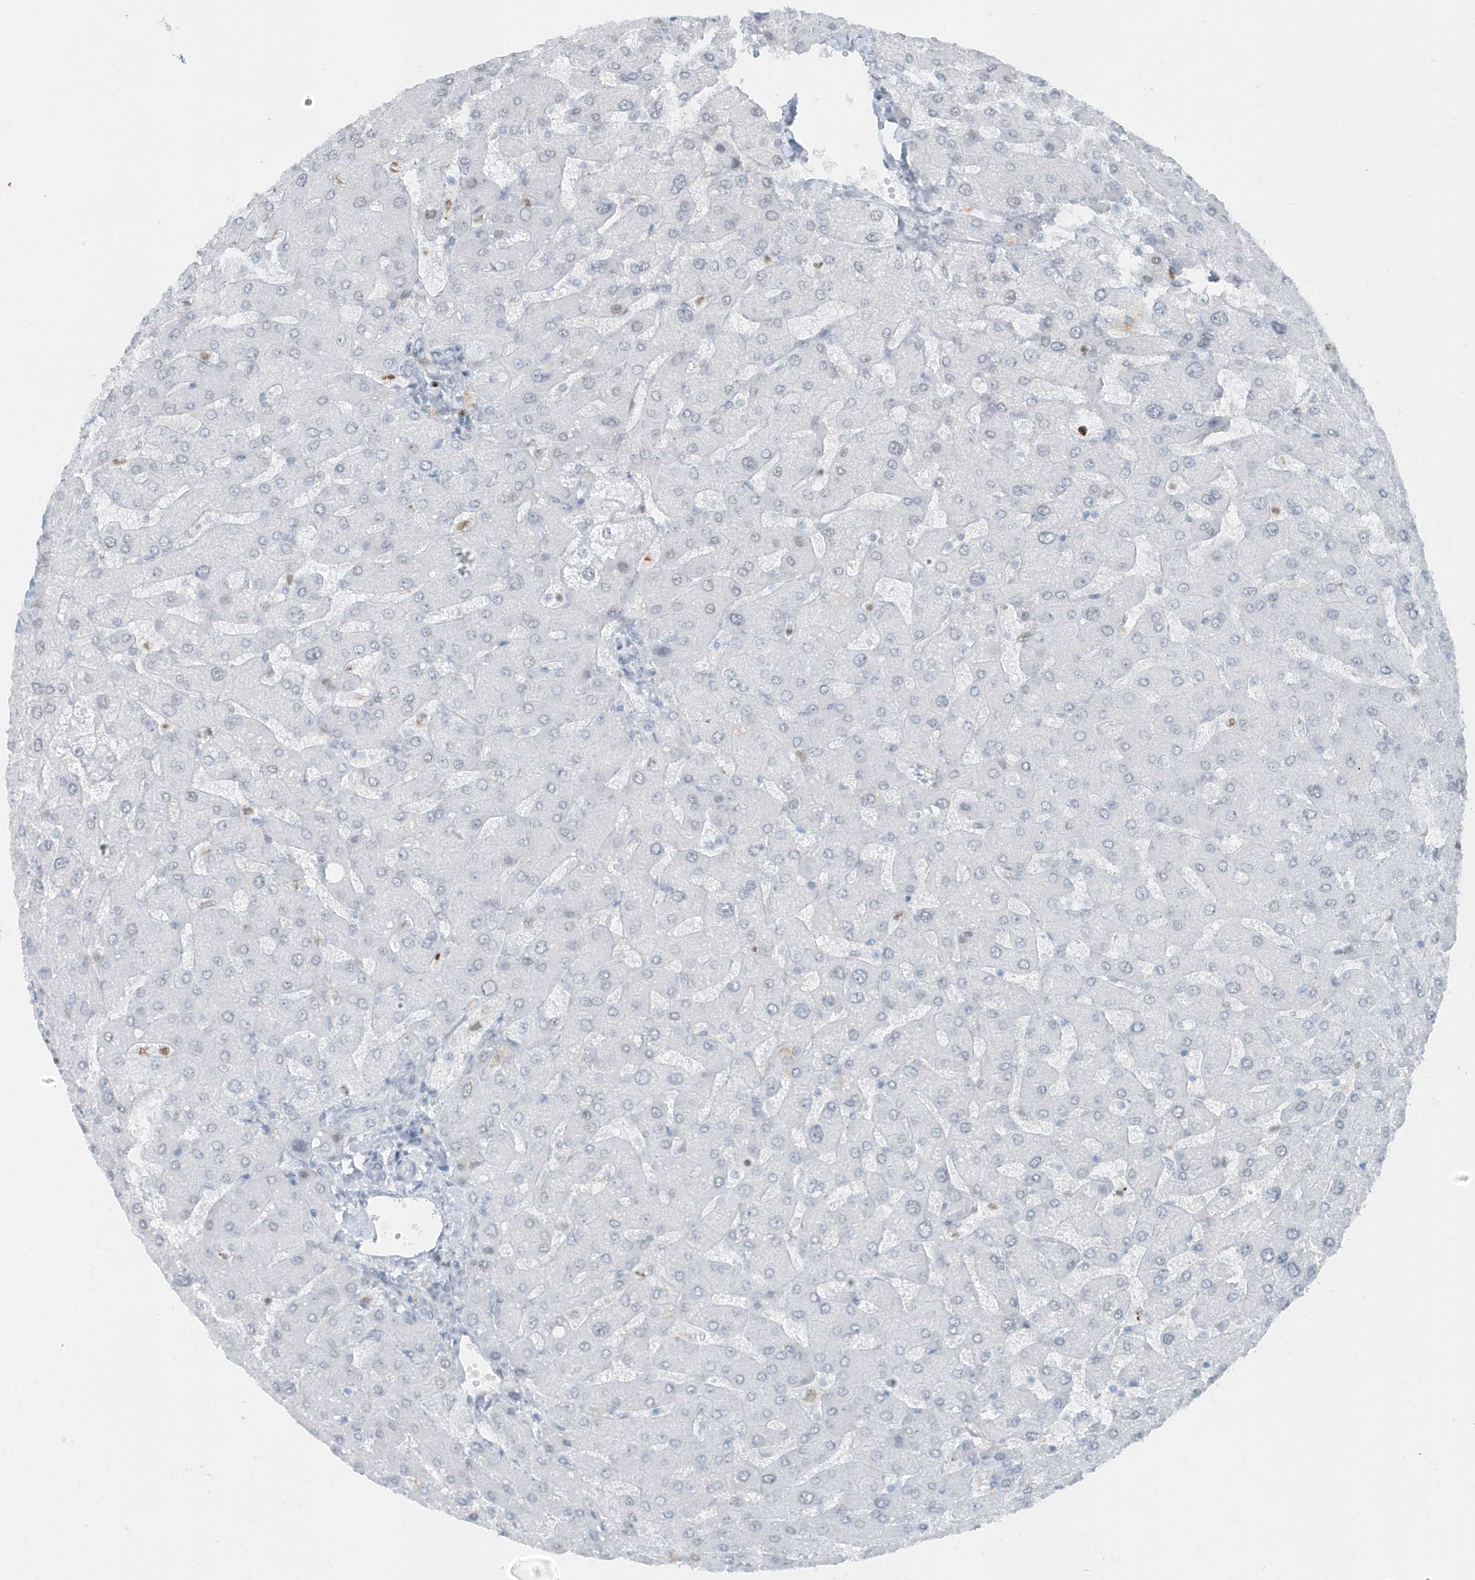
{"staining": {"intensity": "negative", "quantity": "none", "location": "none"}, "tissue": "liver", "cell_type": "Cholangiocytes", "image_type": "normal", "snomed": [{"axis": "morphology", "description": "Normal tissue, NOS"}, {"axis": "topography", "description": "Liver"}], "caption": "DAB (3,3'-diaminobenzidine) immunohistochemical staining of benign liver shows no significant expression in cholangiocytes.", "gene": "SMIM34", "patient": {"sex": "male", "age": 55}}